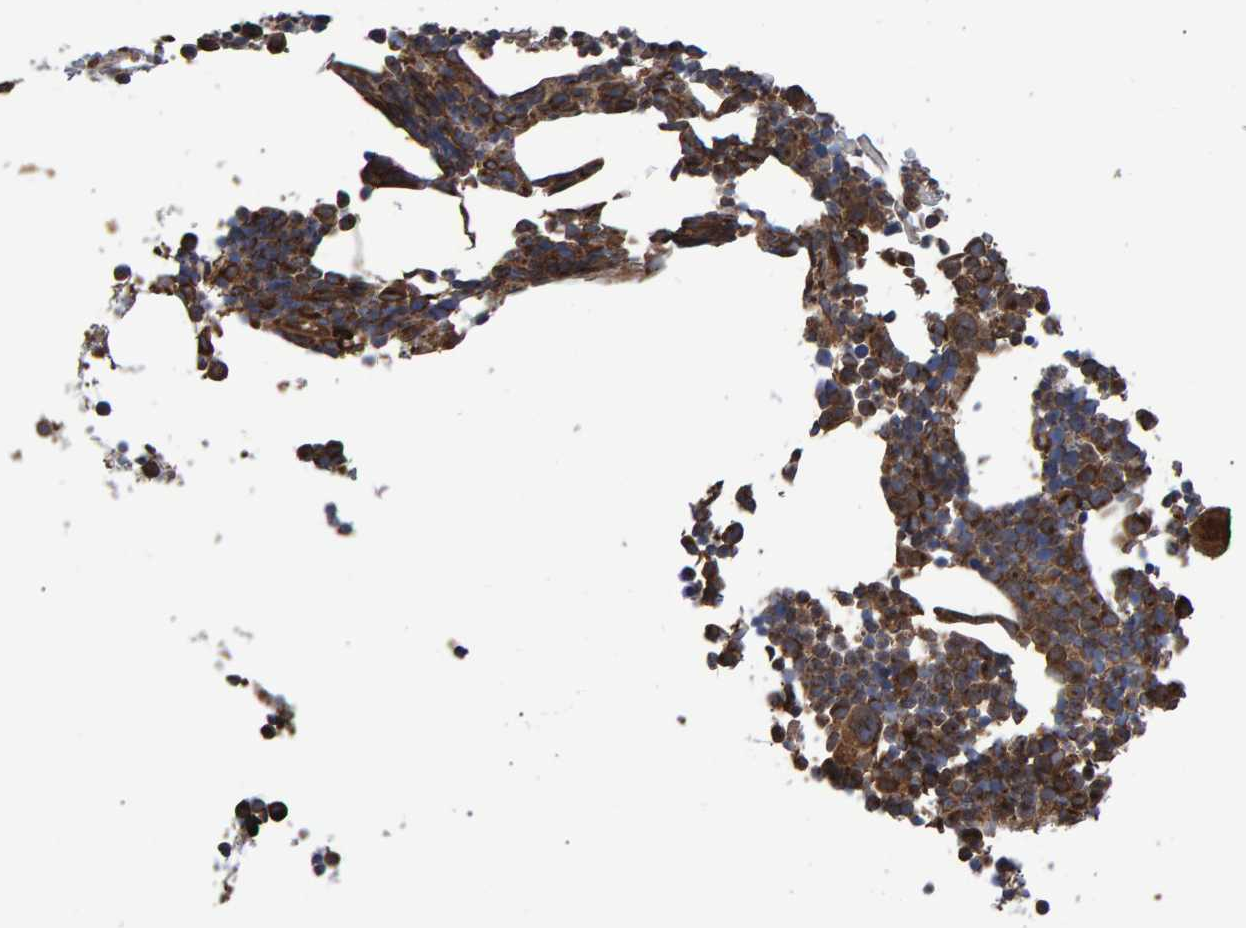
{"staining": {"intensity": "strong", "quantity": ">75%", "location": "cytoplasmic/membranous"}, "tissue": "bone marrow", "cell_type": "Hematopoietic cells", "image_type": "normal", "snomed": [{"axis": "morphology", "description": "Normal tissue, NOS"}, {"axis": "morphology", "description": "Inflammation, NOS"}, {"axis": "topography", "description": "Bone marrow"}], "caption": "DAB immunohistochemical staining of unremarkable bone marrow displays strong cytoplasmic/membranous protein staining in approximately >75% of hematopoietic cells. The protein is shown in brown color, while the nuclei are stained blue.", "gene": "FAM117A", "patient": {"sex": "male", "age": 78}}